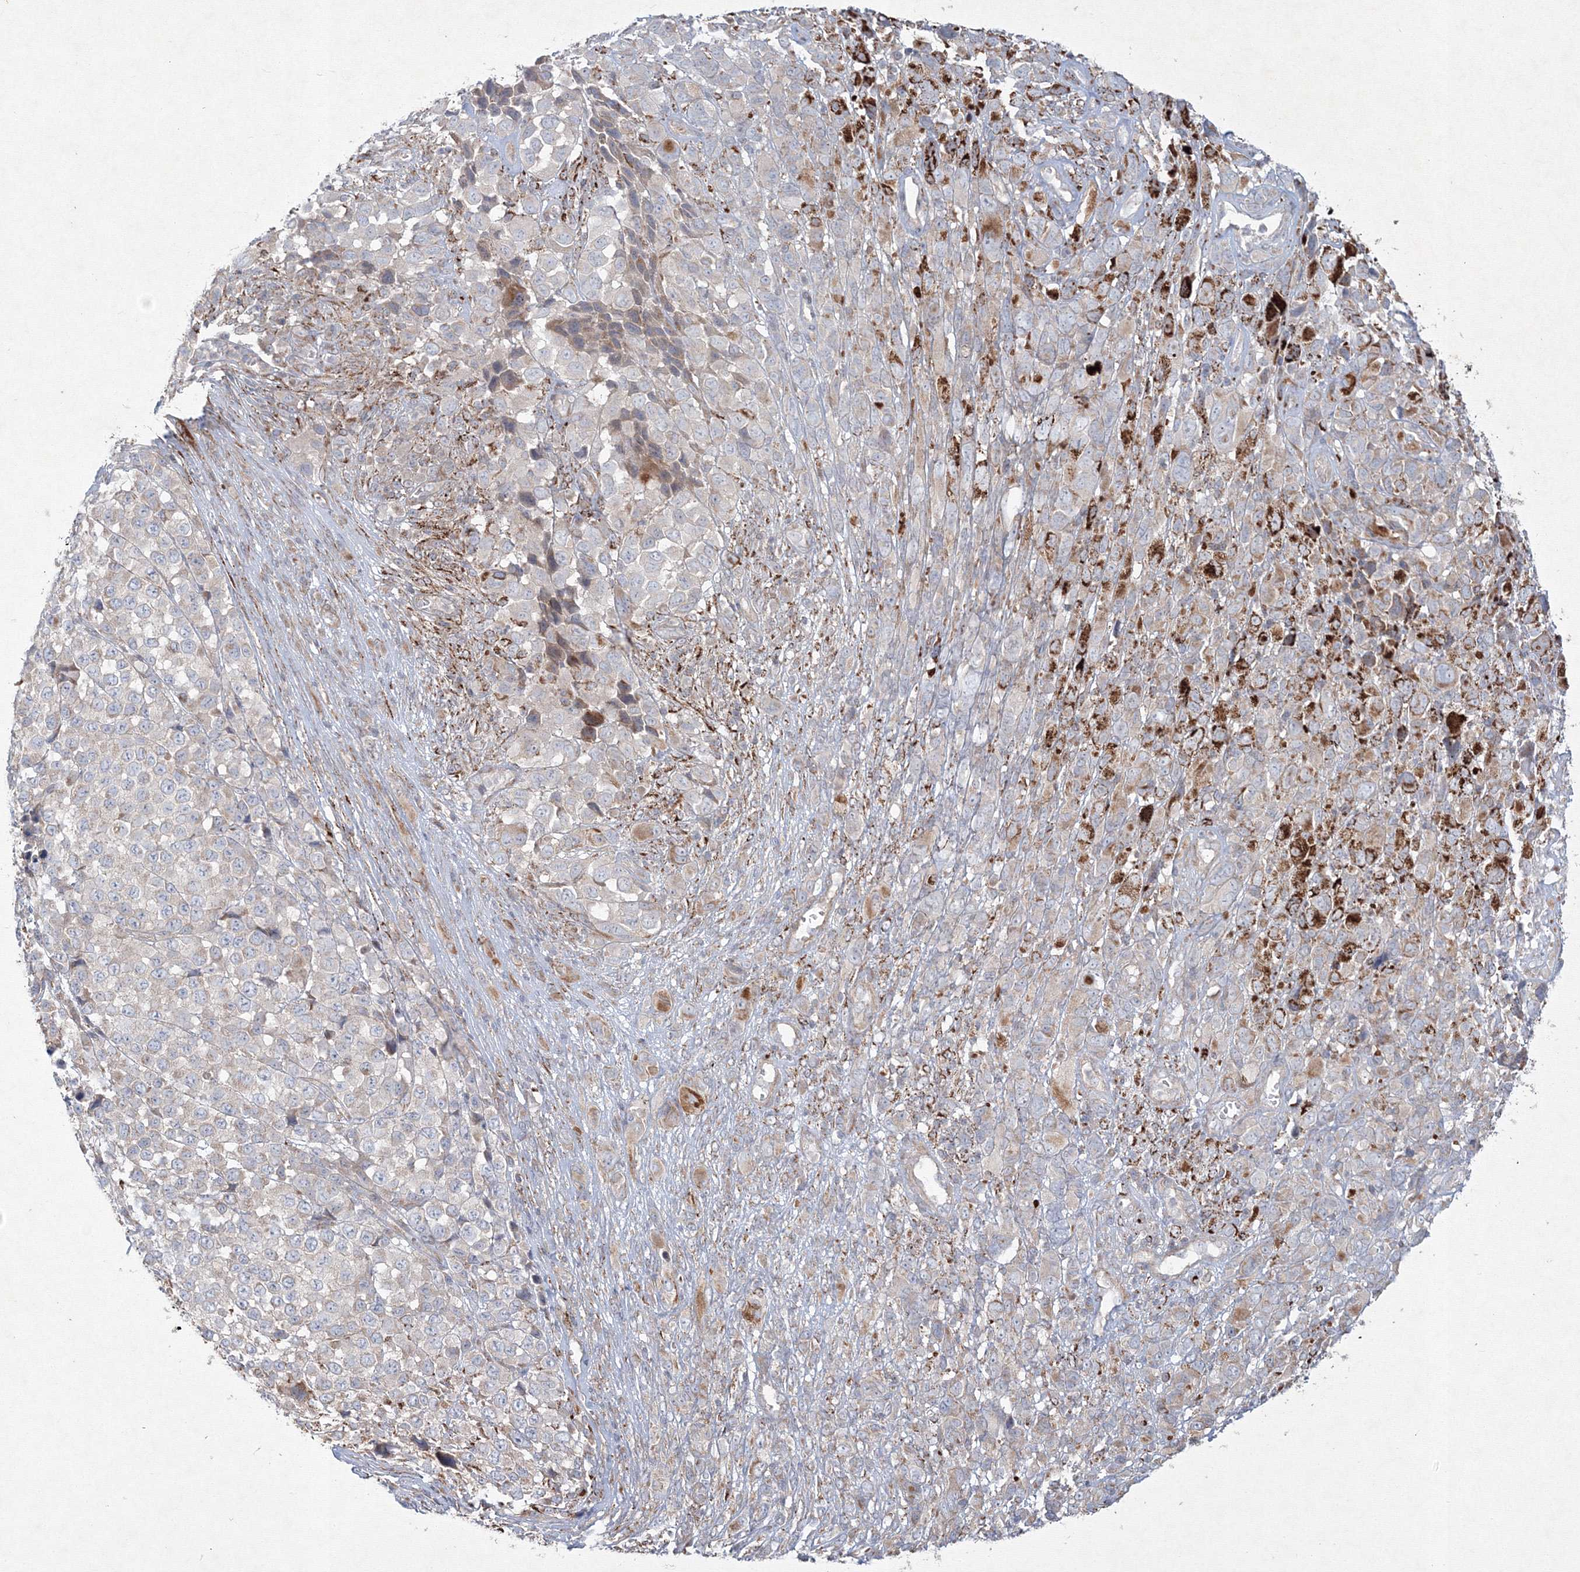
{"staining": {"intensity": "strong", "quantity": "<25%", "location": "cytoplasmic/membranous"}, "tissue": "melanoma", "cell_type": "Tumor cells", "image_type": "cancer", "snomed": [{"axis": "morphology", "description": "Malignant melanoma, NOS"}, {"axis": "topography", "description": "Skin of trunk"}], "caption": "Melanoma stained with a brown dye reveals strong cytoplasmic/membranous positive positivity in approximately <25% of tumor cells.", "gene": "WDR49", "patient": {"sex": "male", "age": 71}}